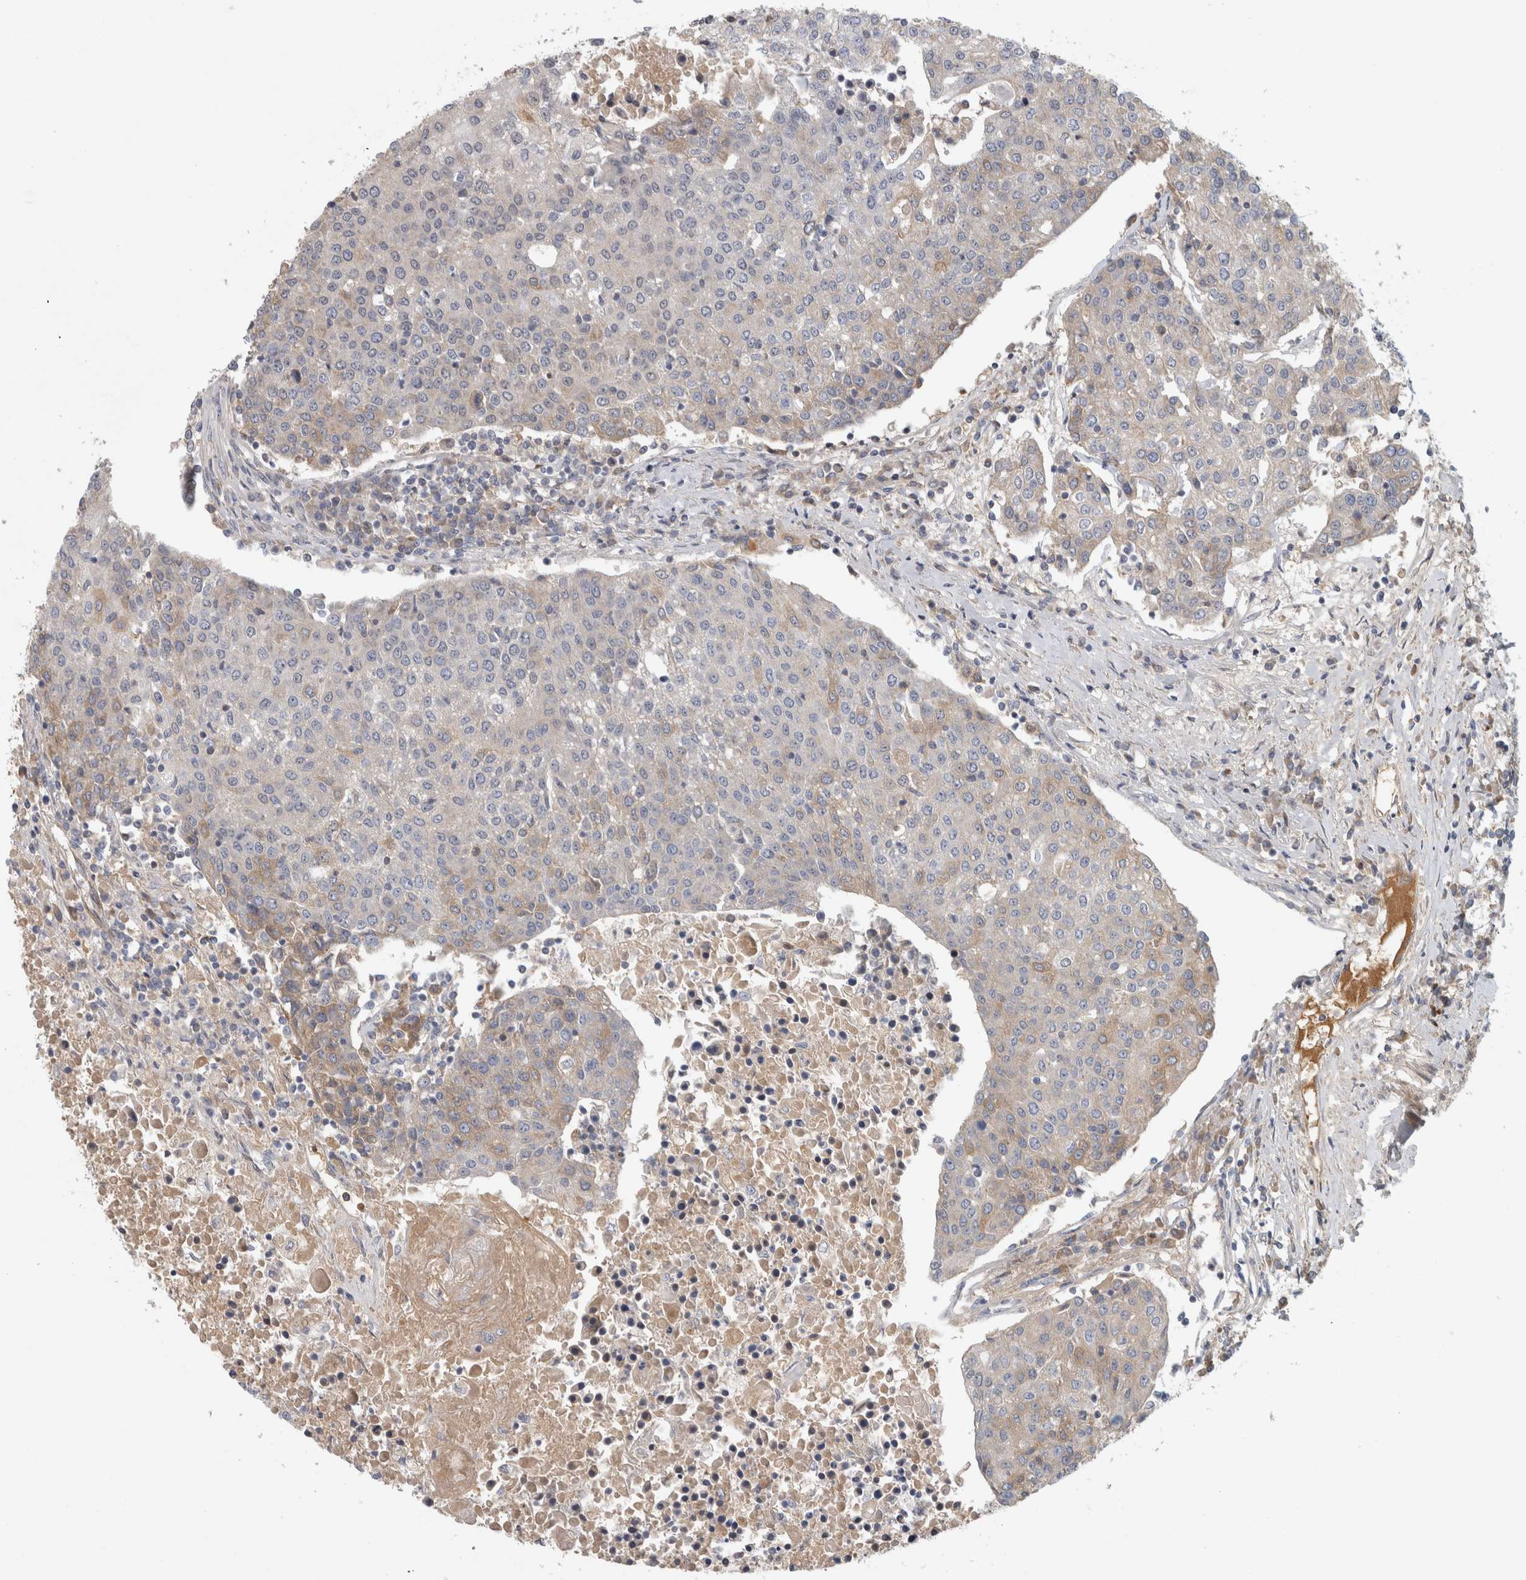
{"staining": {"intensity": "weak", "quantity": "<25%", "location": "cytoplasmic/membranous"}, "tissue": "urothelial cancer", "cell_type": "Tumor cells", "image_type": "cancer", "snomed": [{"axis": "morphology", "description": "Urothelial carcinoma, High grade"}, {"axis": "topography", "description": "Urinary bladder"}], "caption": "This is a photomicrograph of immunohistochemistry staining of urothelial cancer, which shows no staining in tumor cells.", "gene": "RBM48", "patient": {"sex": "female", "age": 85}}